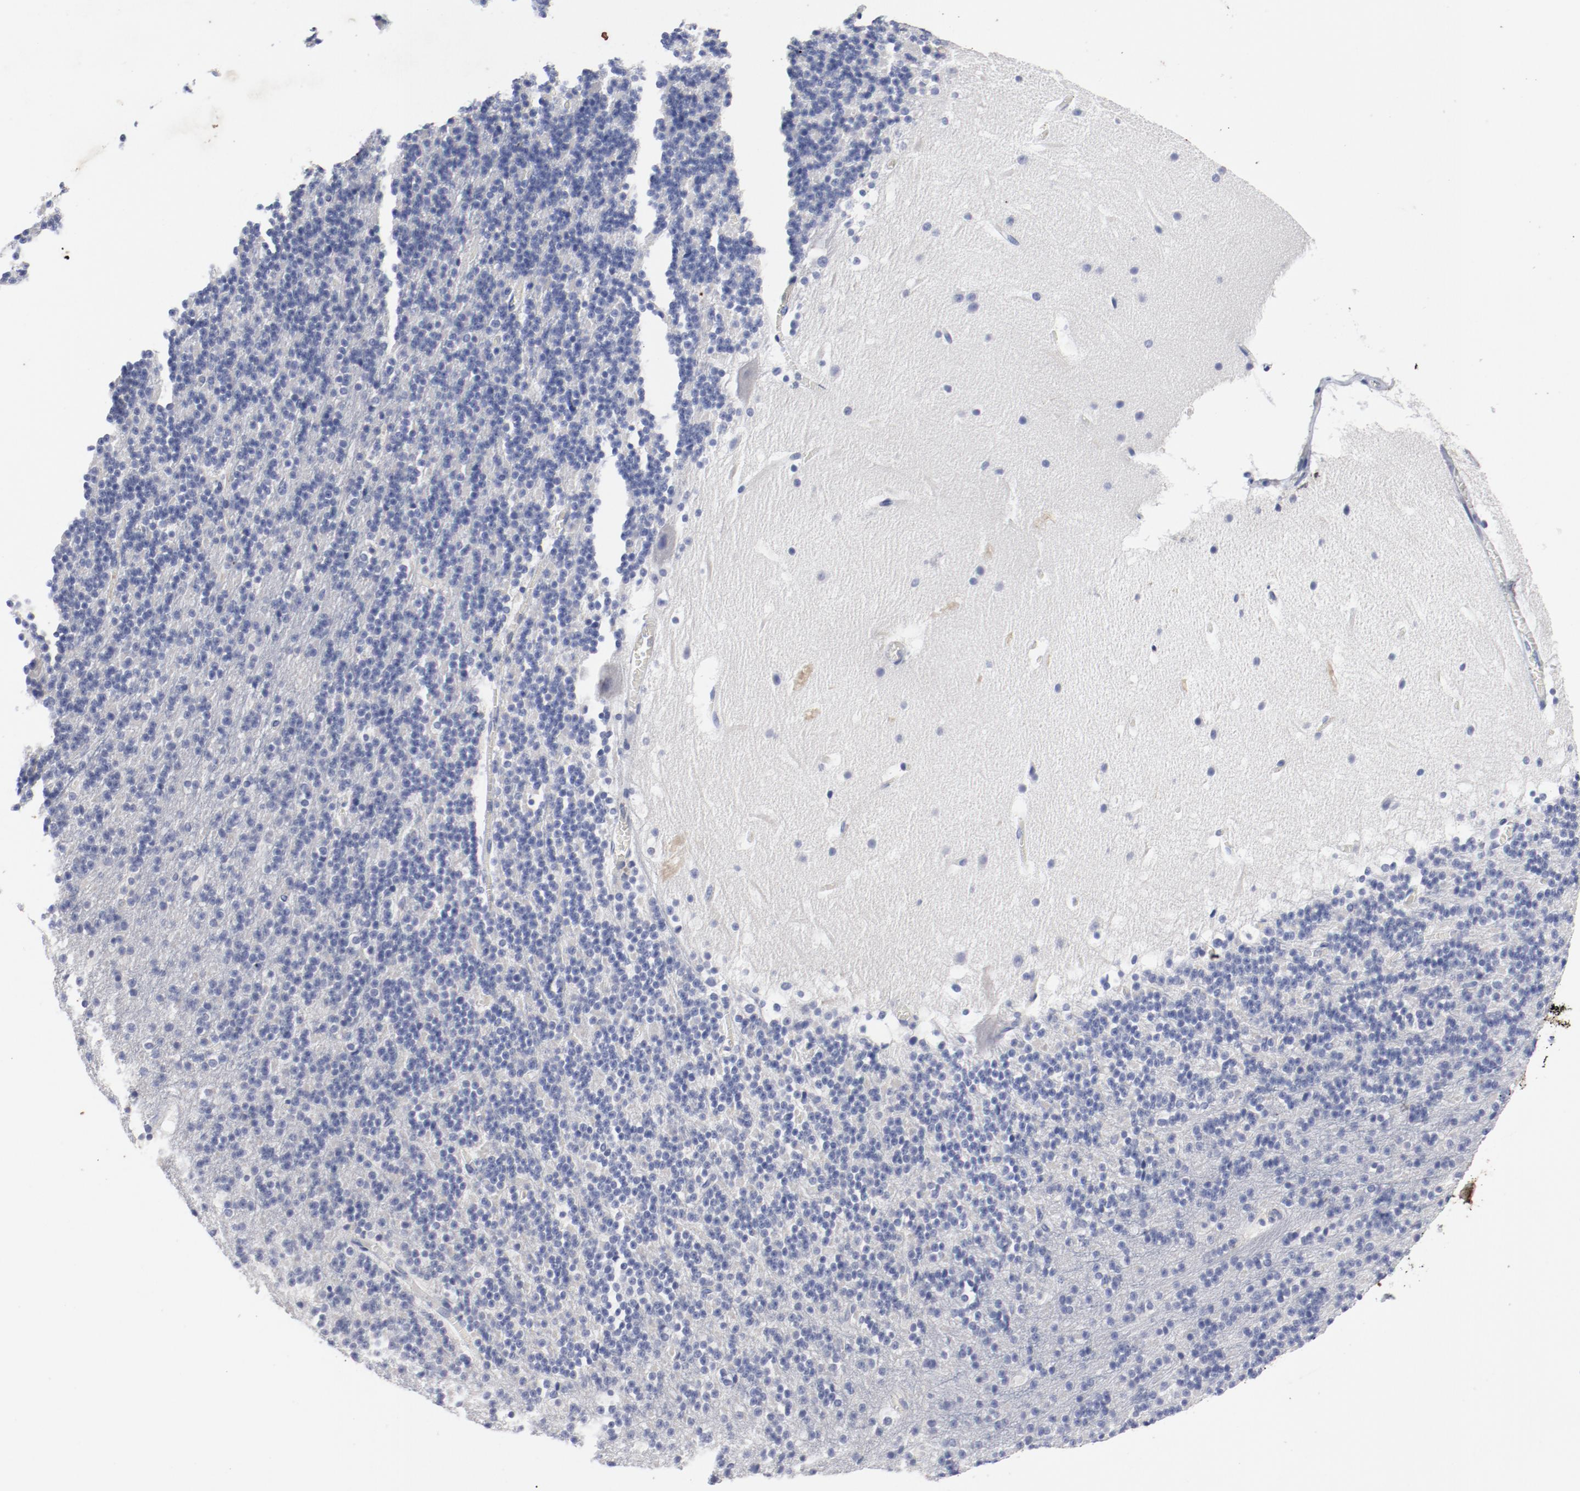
{"staining": {"intensity": "negative", "quantity": "none", "location": "none"}, "tissue": "cerebellum", "cell_type": "Cells in granular layer", "image_type": "normal", "snomed": [{"axis": "morphology", "description": "Normal tissue, NOS"}, {"axis": "topography", "description": "Cerebellum"}], "caption": "This photomicrograph is of normal cerebellum stained with immunohistochemistry (IHC) to label a protein in brown with the nuclei are counter-stained blue. There is no staining in cells in granular layer.", "gene": "TSPAN6", "patient": {"sex": "male", "age": 45}}